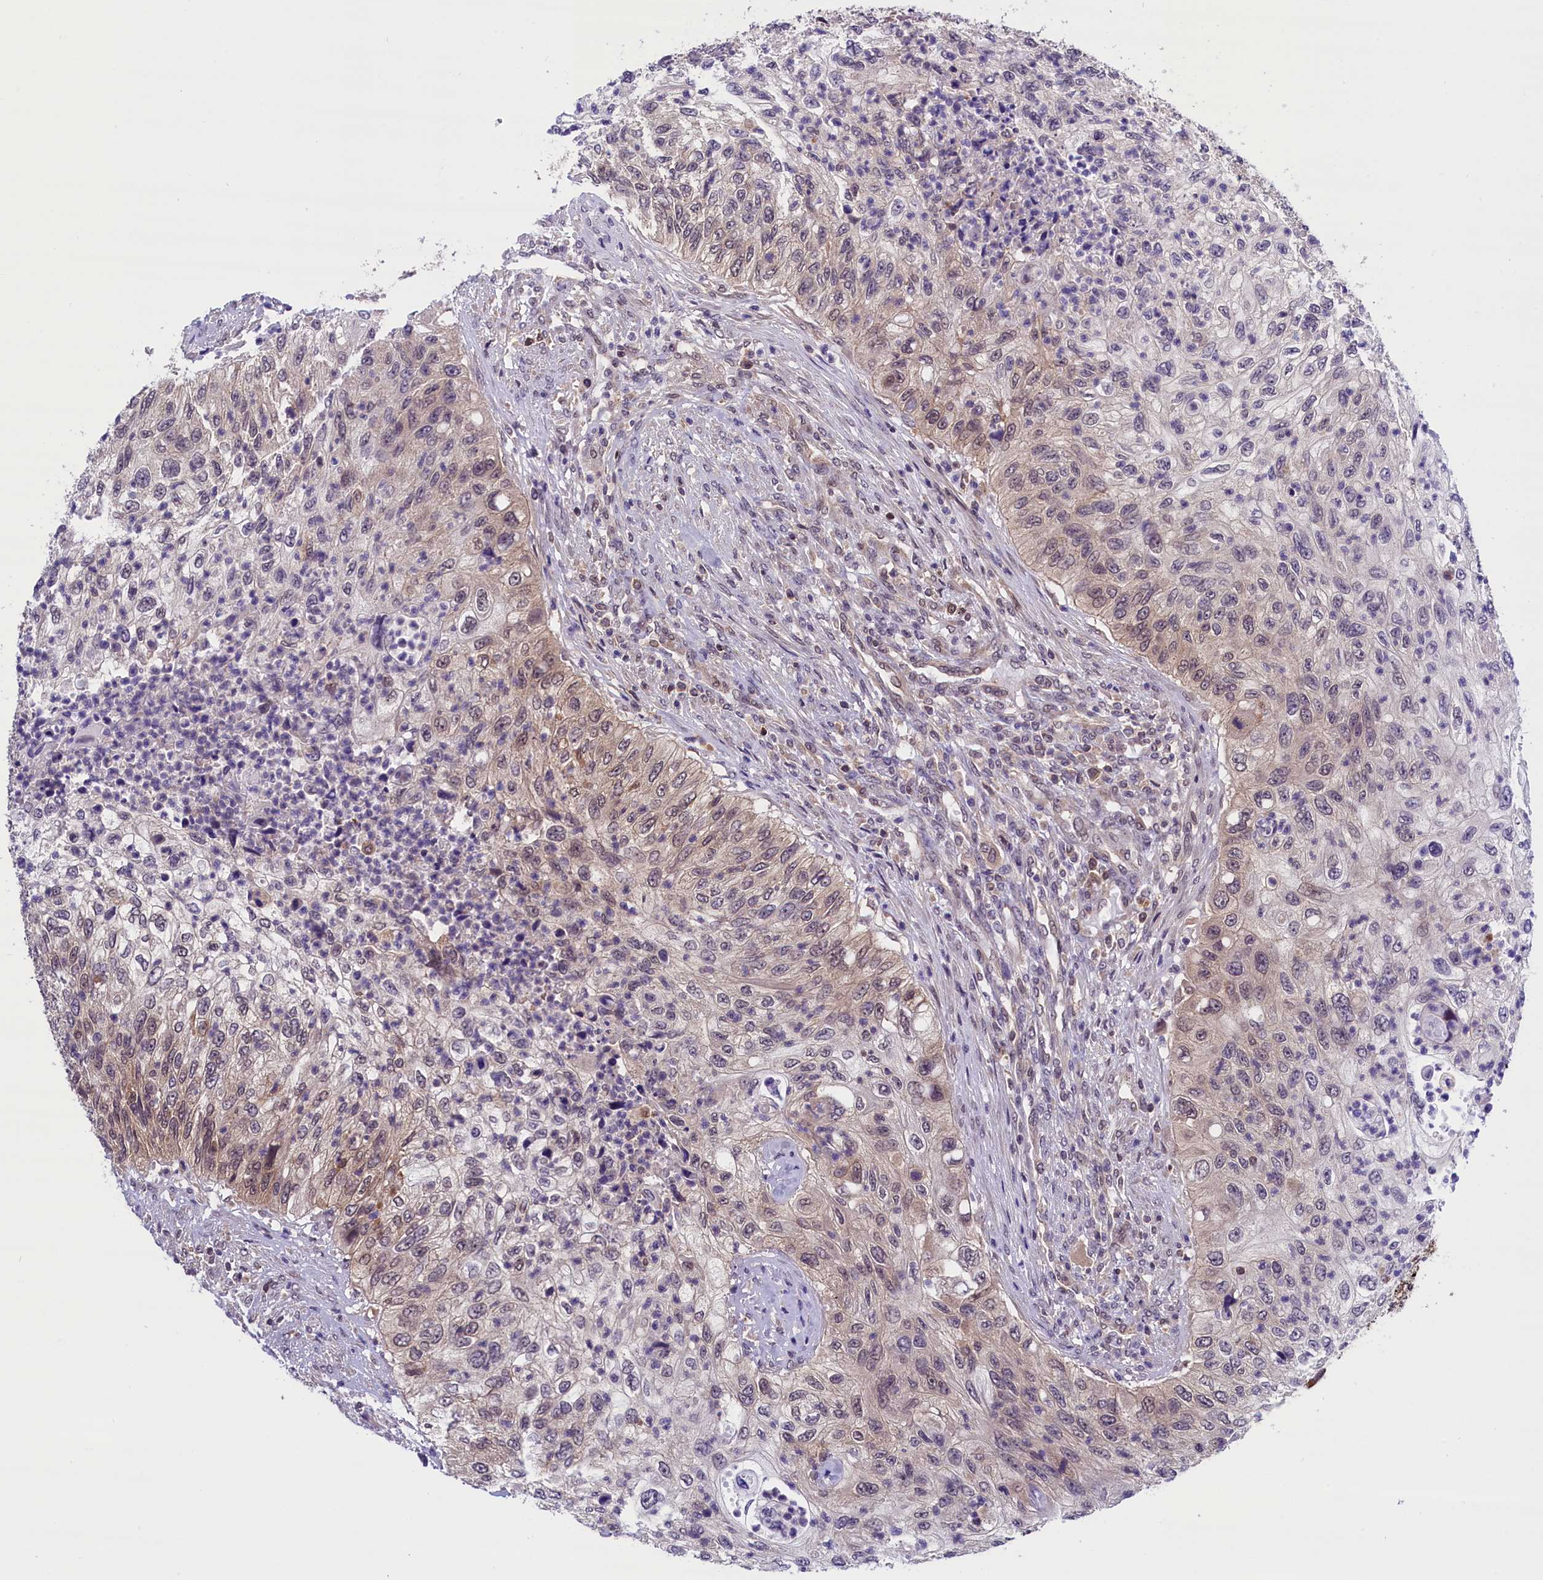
{"staining": {"intensity": "weak", "quantity": "25%-75%", "location": "cytoplasmic/membranous"}, "tissue": "urothelial cancer", "cell_type": "Tumor cells", "image_type": "cancer", "snomed": [{"axis": "morphology", "description": "Urothelial carcinoma, High grade"}, {"axis": "topography", "description": "Urinary bladder"}], "caption": "High-magnification brightfield microscopy of urothelial cancer stained with DAB (brown) and counterstained with hematoxylin (blue). tumor cells exhibit weak cytoplasmic/membranous positivity is present in approximately25%-75% of cells.", "gene": "TBCB", "patient": {"sex": "female", "age": 60}}